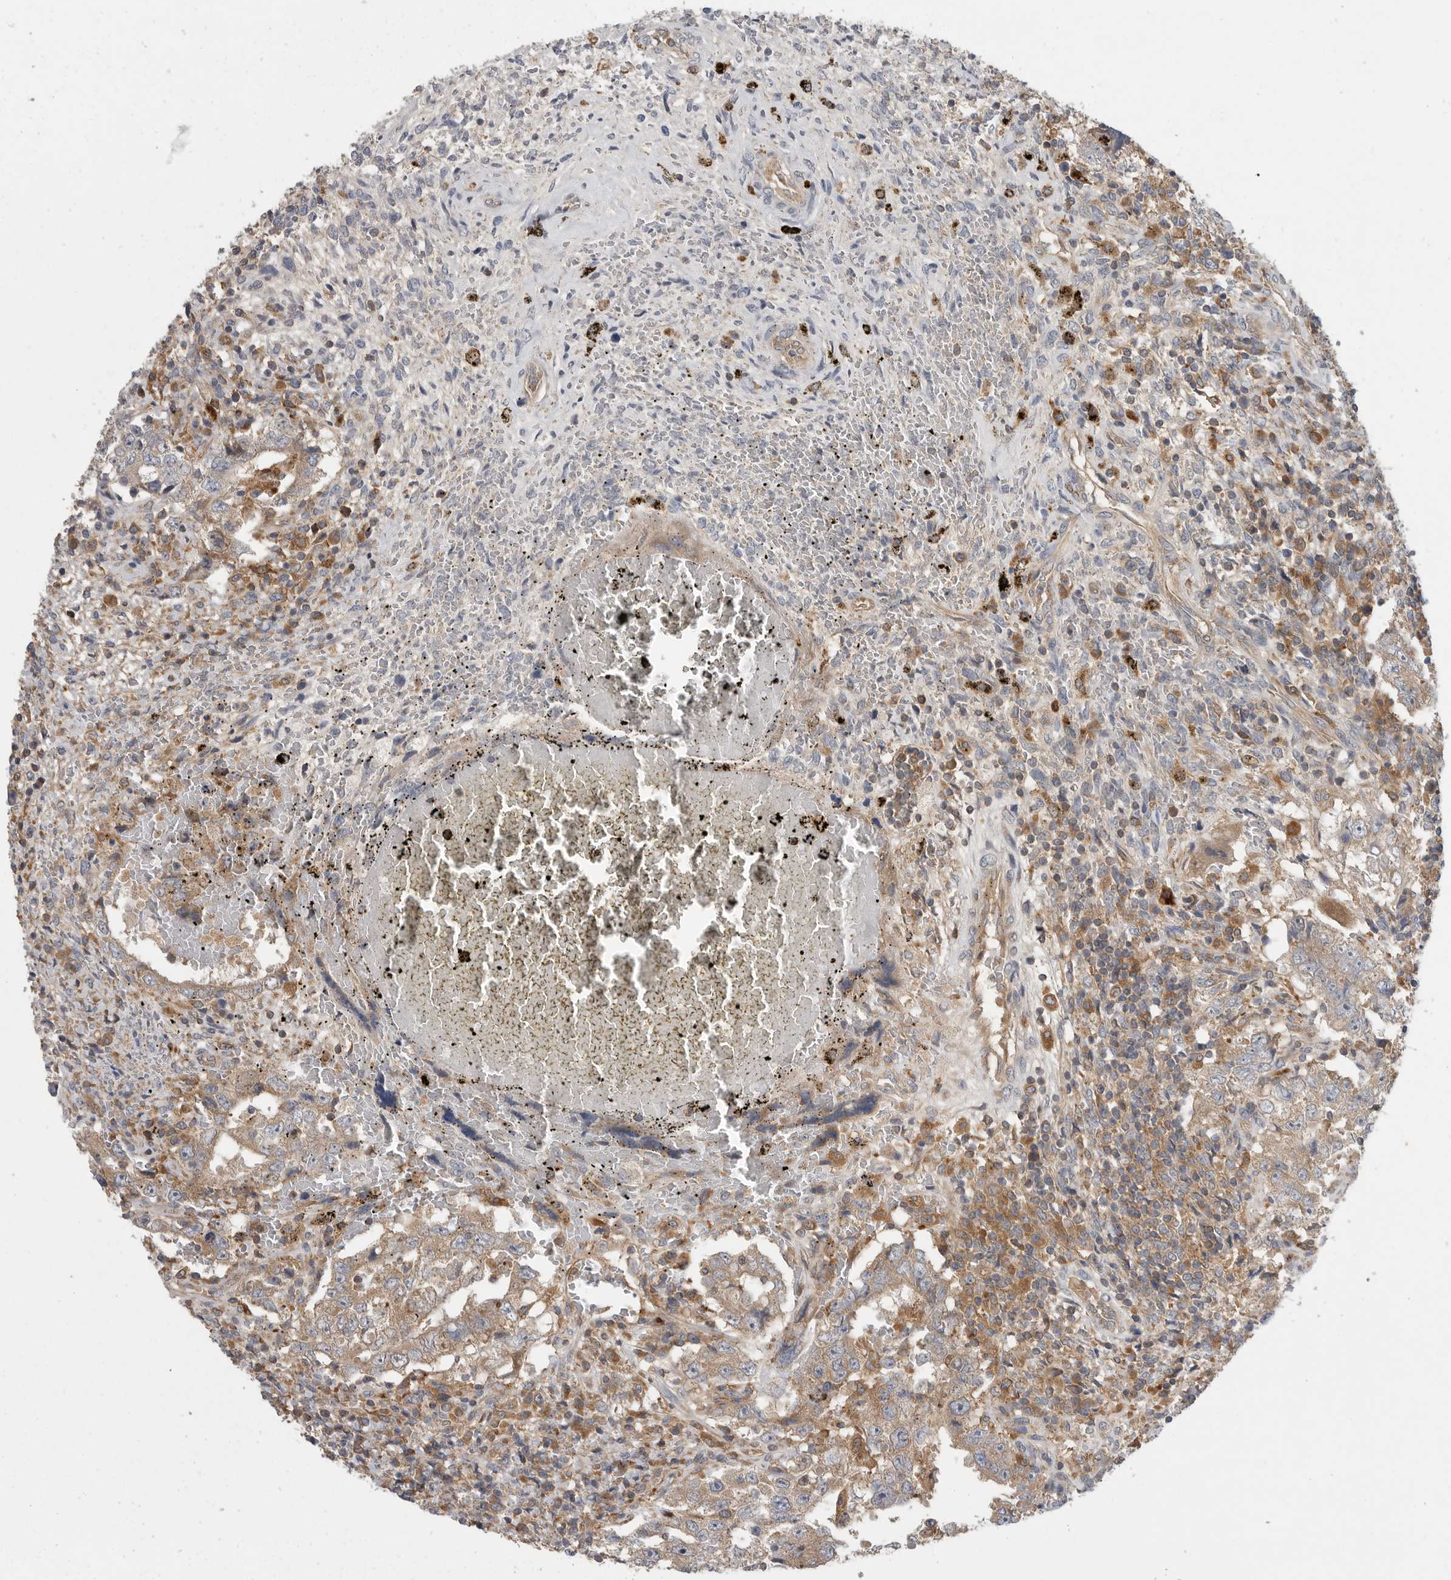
{"staining": {"intensity": "moderate", "quantity": ">75%", "location": "cytoplasmic/membranous"}, "tissue": "testis cancer", "cell_type": "Tumor cells", "image_type": "cancer", "snomed": [{"axis": "morphology", "description": "Carcinoma, Embryonal, NOS"}, {"axis": "topography", "description": "Testis"}], "caption": "Immunohistochemistry (DAB (3,3'-diaminobenzidine)) staining of testis embryonal carcinoma shows moderate cytoplasmic/membranous protein staining in about >75% of tumor cells.", "gene": "C1orf109", "patient": {"sex": "male", "age": 26}}